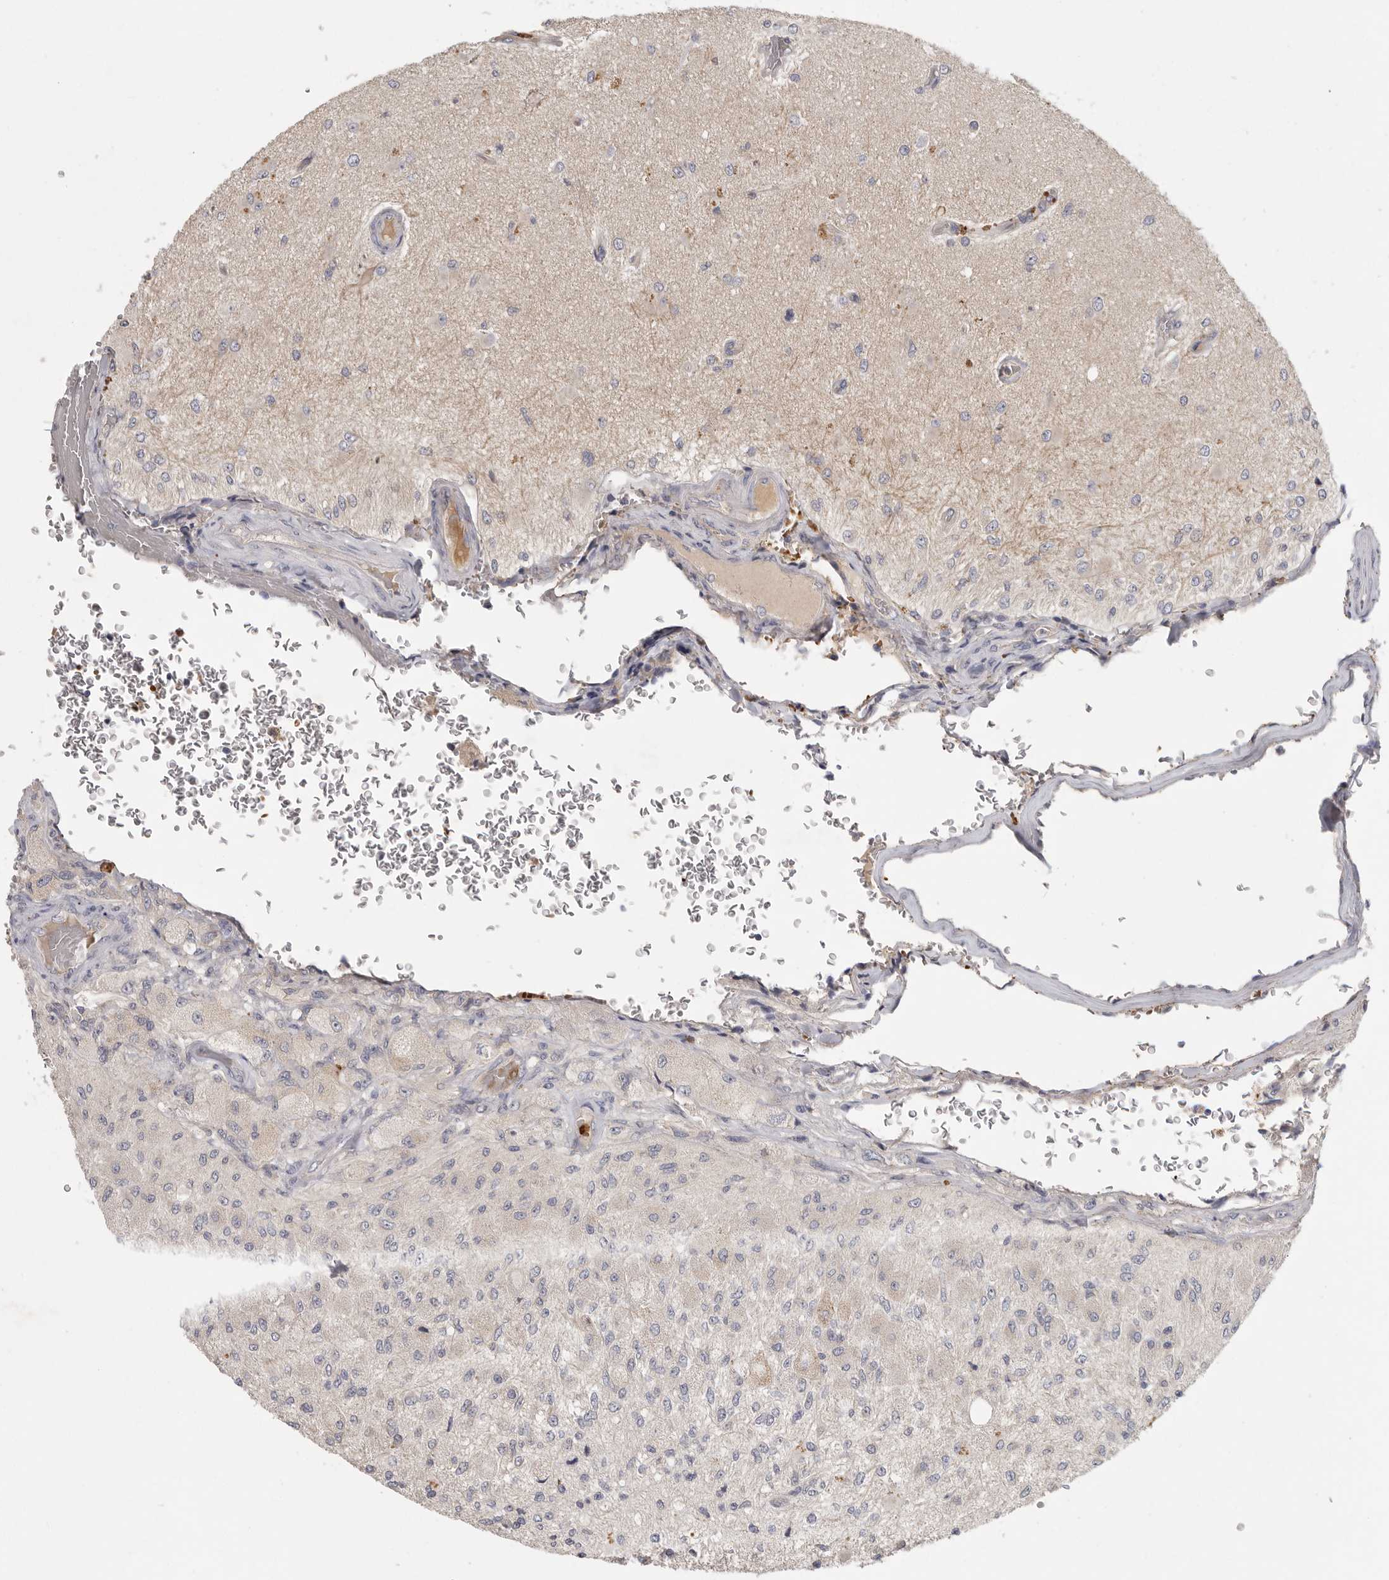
{"staining": {"intensity": "negative", "quantity": "none", "location": "none"}, "tissue": "glioma", "cell_type": "Tumor cells", "image_type": "cancer", "snomed": [{"axis": "morphology", "description": "Normal tissue, NOS"}, {"axis": "morphology", "description": "Glioma, malignant, High grade"}, {"axis": "topography", "description": "Cerebral cortex"}], "caption": "There is no significant expression in tumor cells of glioma.", "gene": "CFAP298", "patient": {"sex": "male", "age": 77}}